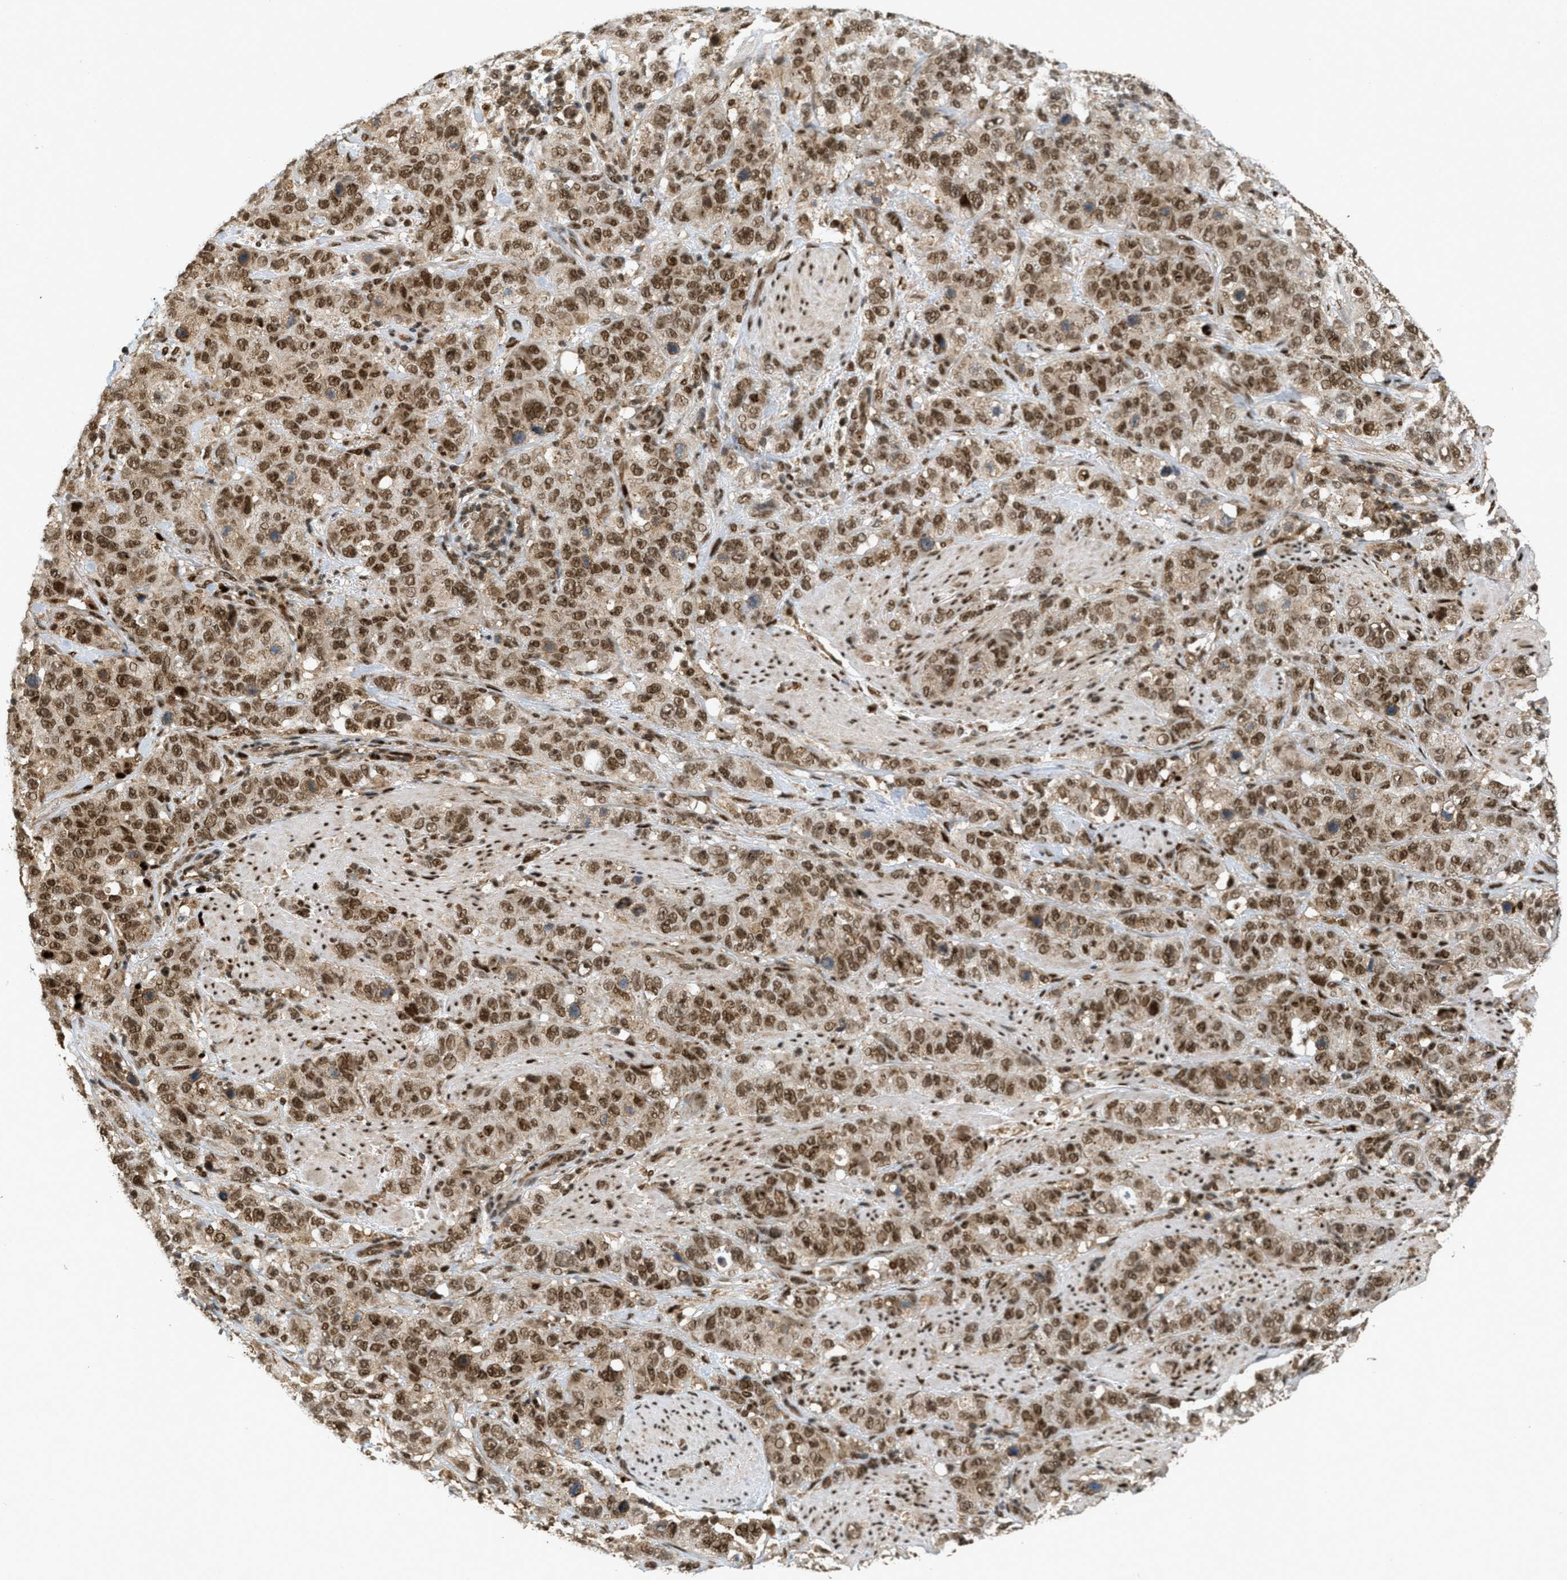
{"staining": {"intensity": "moderate", "quantity": ">75%", "location": "cytoplasmic/membranous,nuclear"}, "tissue": "stomach cancer", "cell_type": "Tumor cells", "image_type": "cancer", "snomed": [{"axis": "morphology", "description": "Adenocarcinoma, NOS"}, {"axis": "topography", "description": "Stomach"}], "caption": "This histopathology image shows immunohistochemistry staining of stomach cancer, with medium moderate cytoplasmic/membranous and nuclear staining in about >75% of tumor cells.", "gene": "TLK1", "patient": {"sex": "male", "age": 48}}